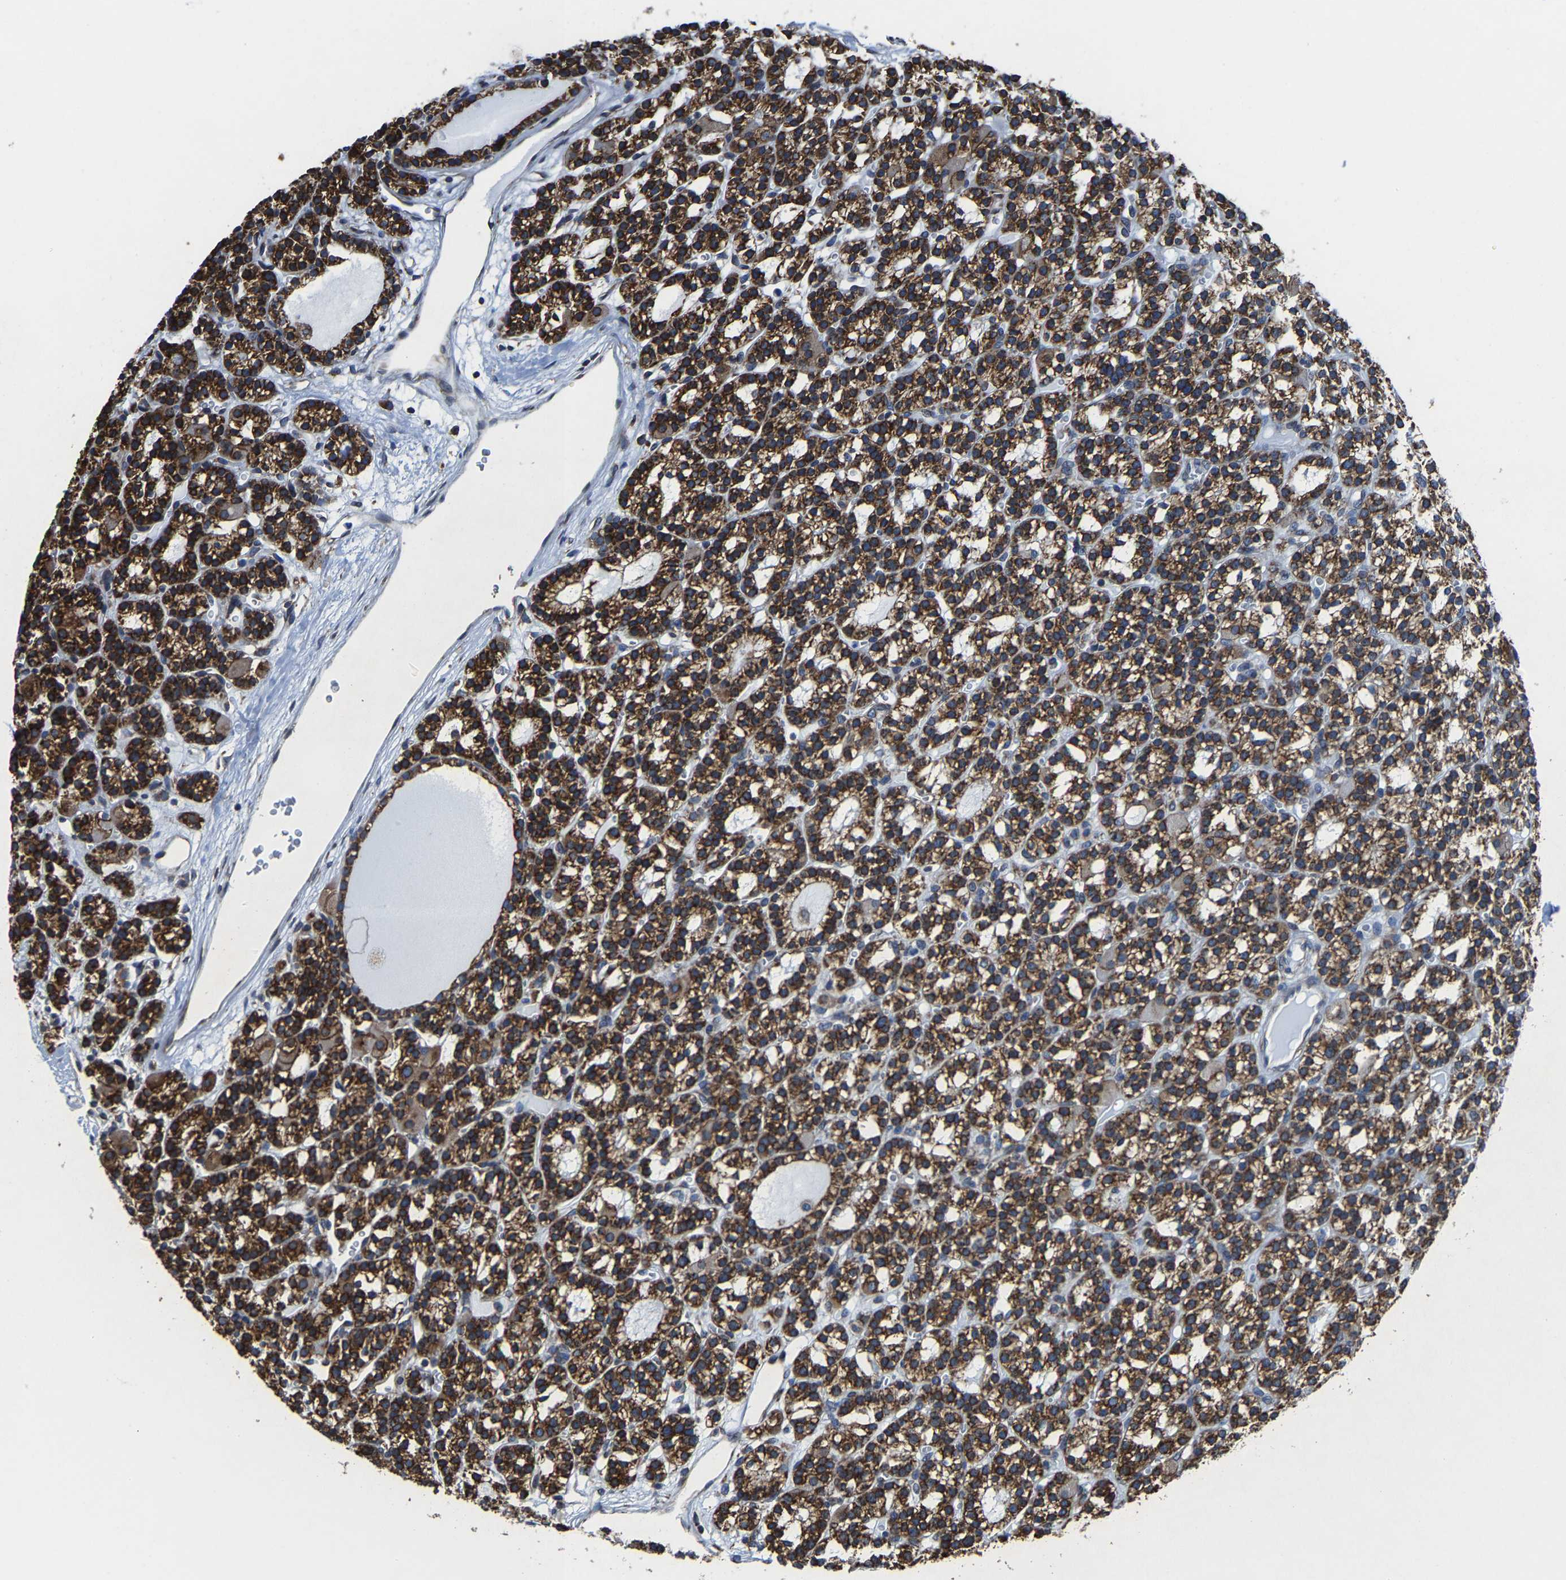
{"staining": {"intensity": "strong", "quantity": ">75%", "location": "cytoplasmic/membranous"}, "tissue": "parathyroid gland", "cell_type": "Glandular cells", "image_type": "normal", "snomed": [{"axis": "morphology", "description": "Normal tissue, NOS"}, {"axis": "morphology", "description": "Adenoma, NOS"}, {"axis": "topography", "description": "Parathyroid gland"}], "caption": "Strong cytoplasmic/membranous protein positivity is appreciated in approximately >75% of glandular cells in parathyroid gland.", "gene": "G3BP2", "patient": {"sex": "female", "age": 58}}